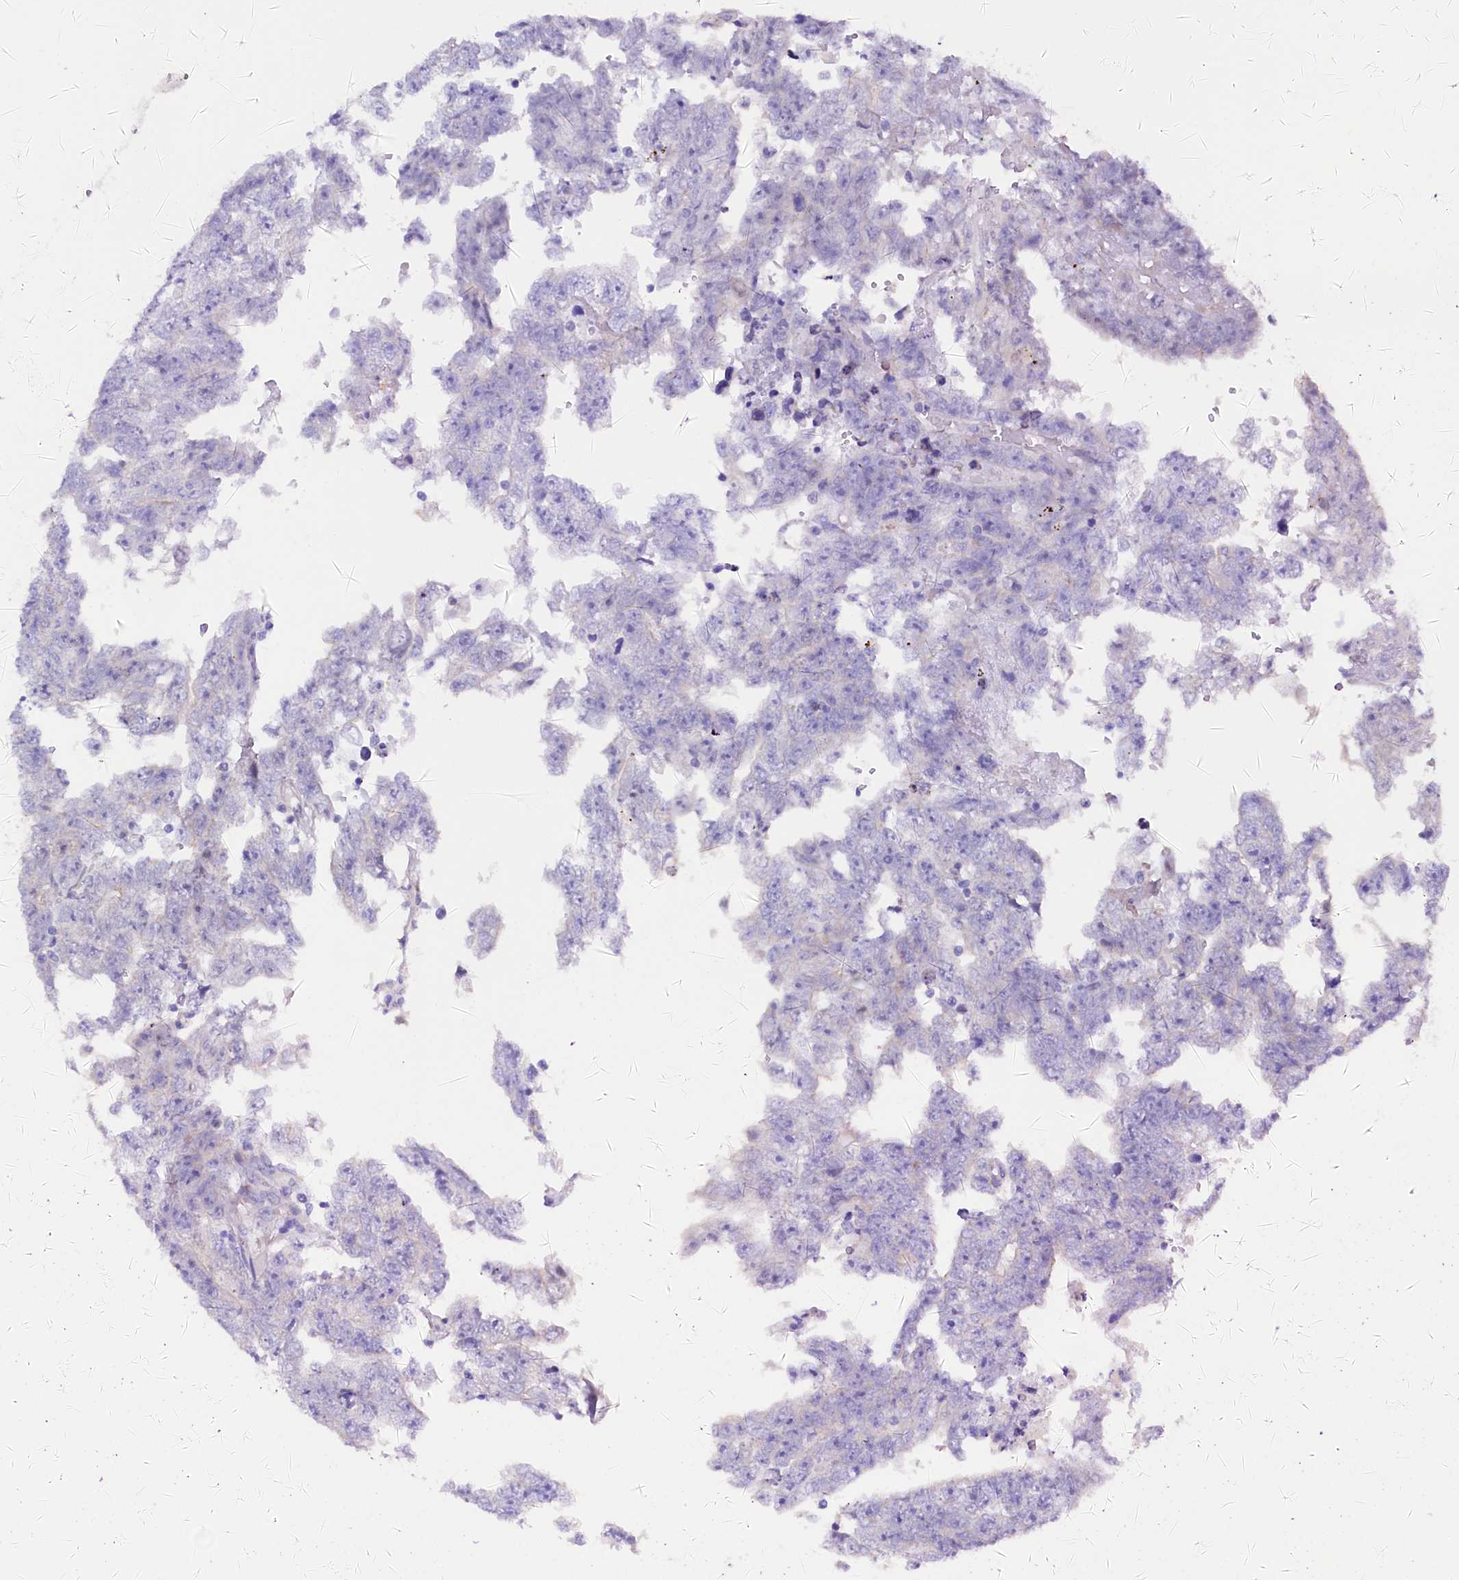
{"staining": {"intensity": "negative", "quantity": "none", "location": "none"}, "tissue": "testis cancer", "cell_type": "Tumor cells", "image_type": "cancer", "snomed": [{"axis": "morphology", "description": "Carcinoma, Embryonal, NOS"}, {"axis": "topography", "description": "Testis"}], "caption": "Immunohistochemistry image of neoplastic tissue: human testis cancer (embryonal carcinoma) stained with DAB displays no significant protein expression in tumor cells. (Stains: DAB (3,3'-diaminobenzidine) immunohistochemistry with hematoxylin counter stain, Microscopy: brightfield microscopy at high magnification).", "gene": "WNT8A", "patient": {"sex": "male", "age": 25}}